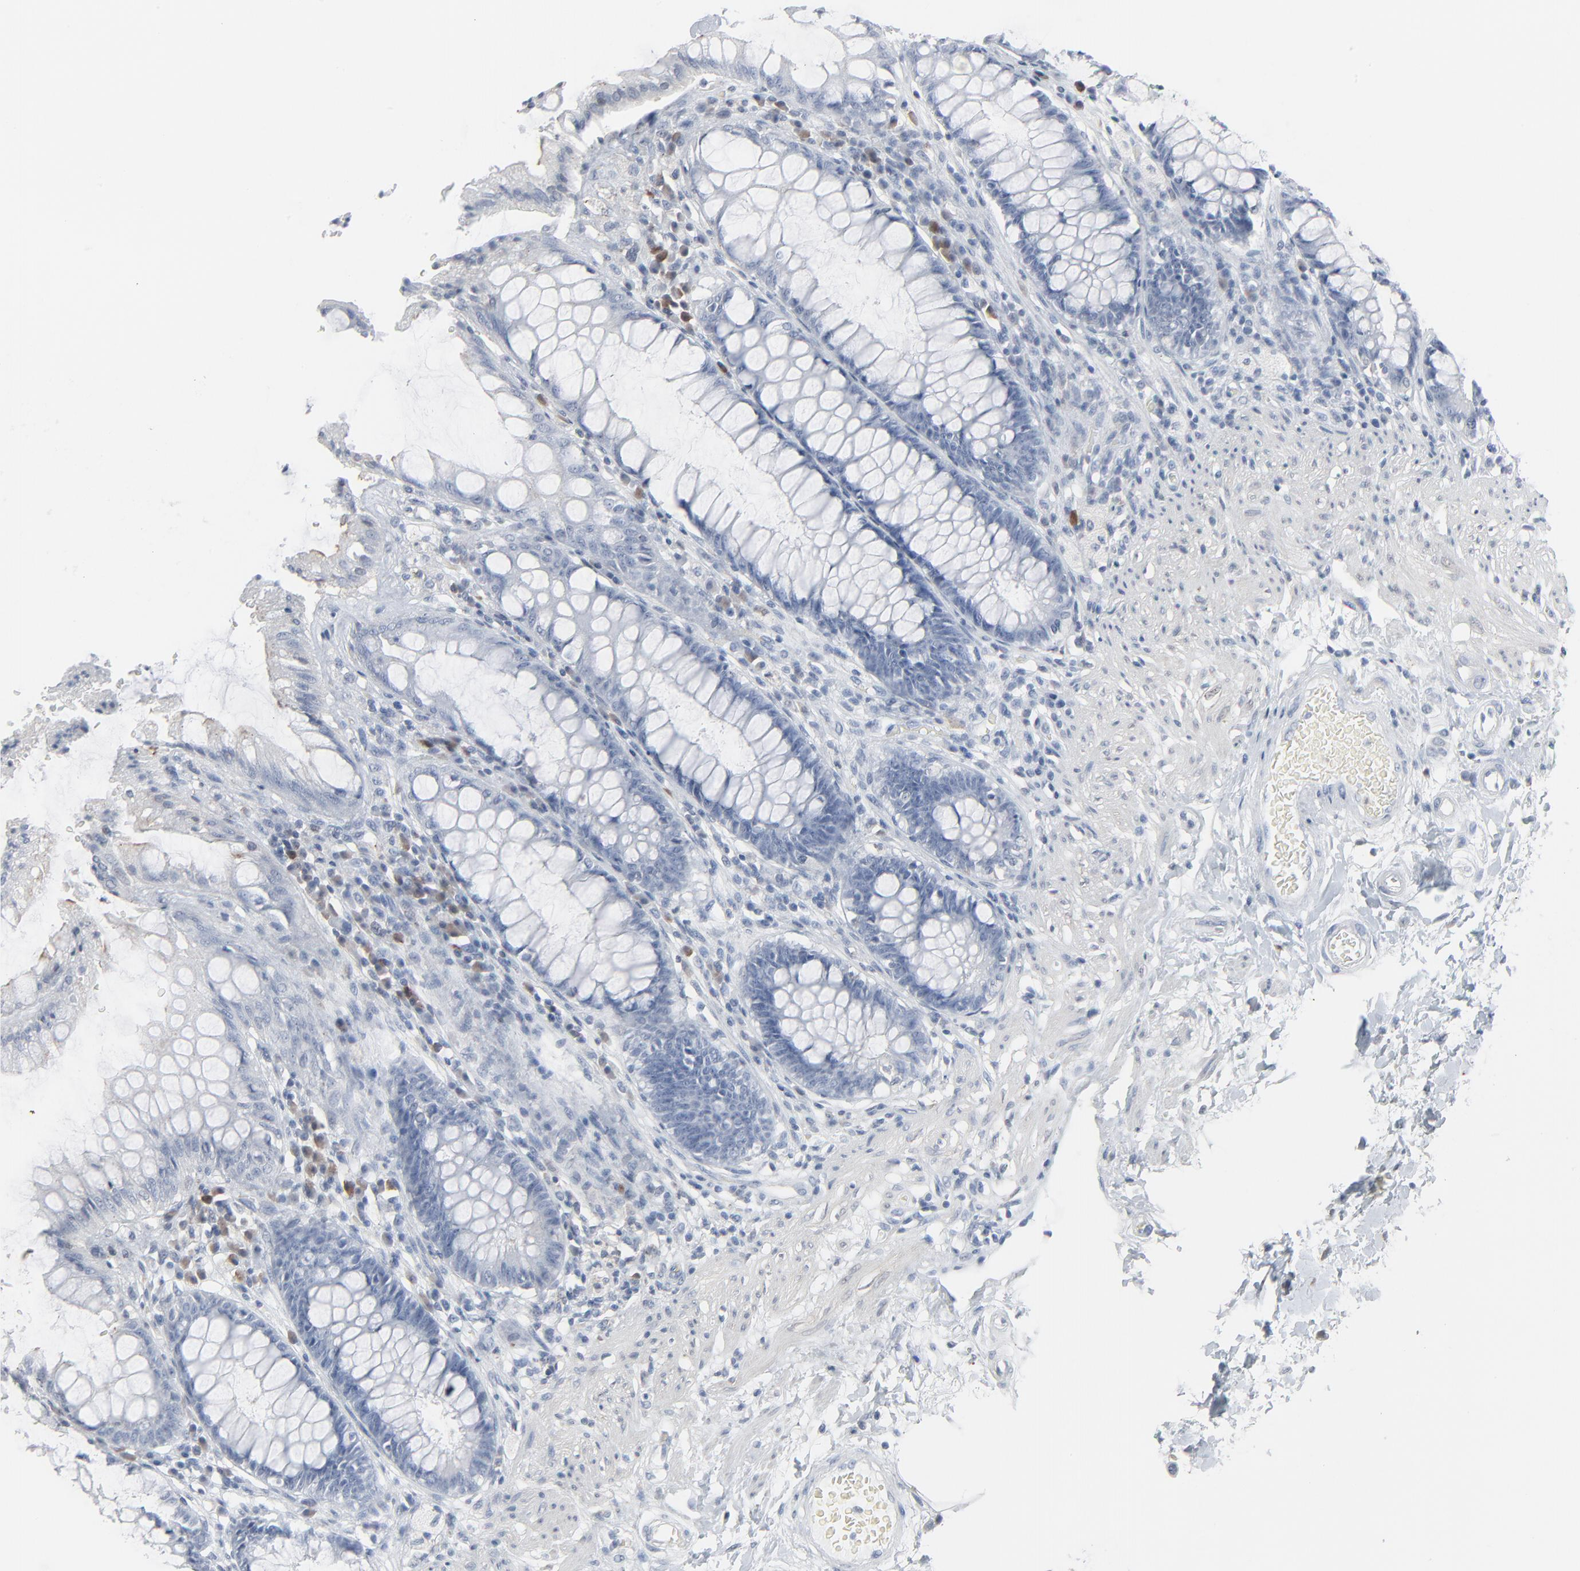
{"staining": {"intensity": "negative", "quantity": "none", "location": "none"}, "tissue": "rectum", "cell_type": "Glandular cells", "image_type": "normal", "snomed": [{"axis": "morphology", "description": "Normal tissue, NOS"}, {"axis": "topography", "description": "Rectum"}], "caption": "Immunohistochemistry (IHC) of normal human rectum demonstrates no expression in glandular cells. Nuclei are stained in blue.", "gene": "PHGDH", "patient": {"sex": "female", "age": 46}}